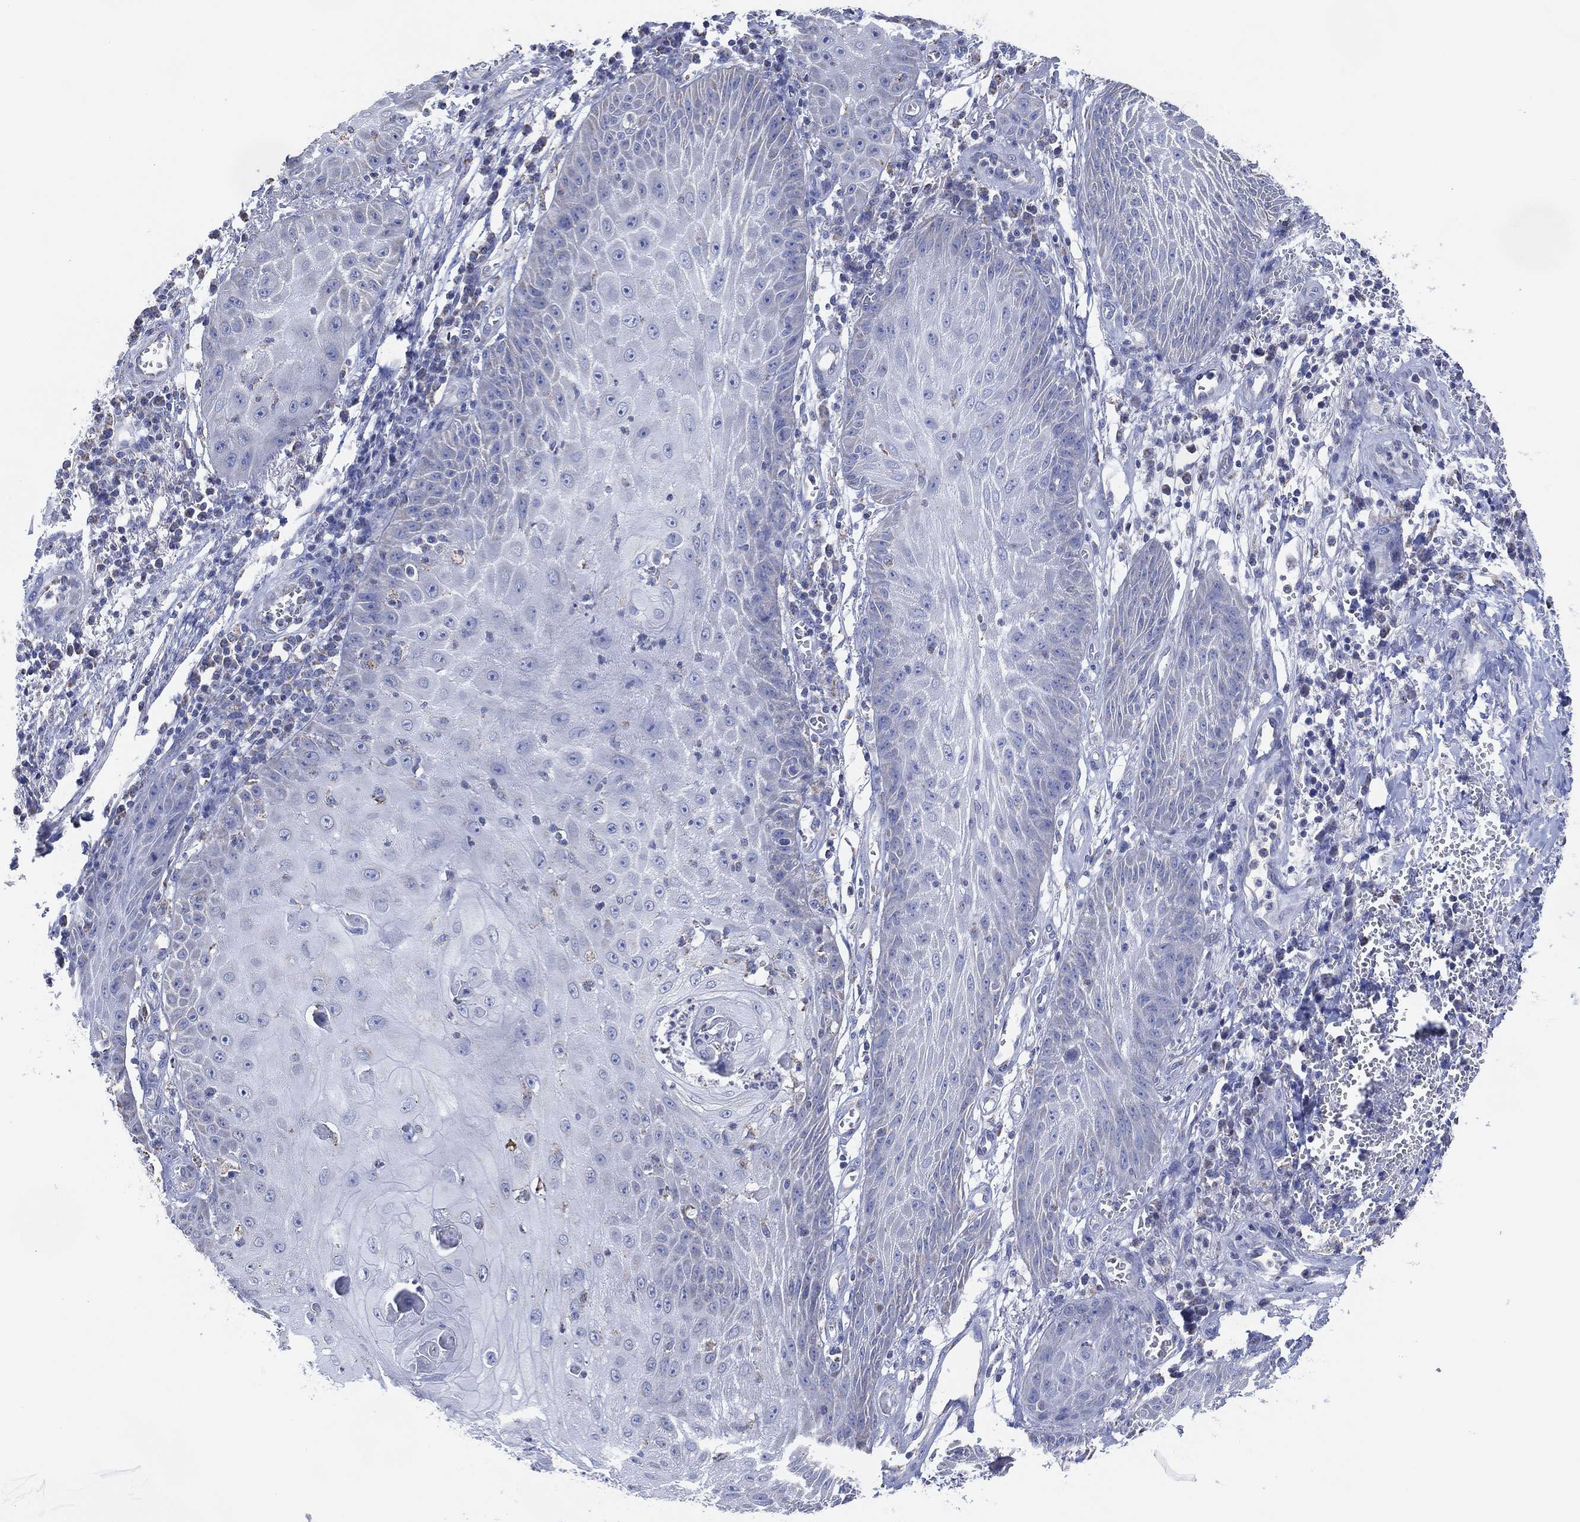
{"staining": {"intensity": "negative", "quantity": "none", "location": "none"}, "tissue": "skin cancer", "cell_type": "Tumor cells", "image_type": "cancer", "snomed": [{"axis": "morphology", "description": "Squamous cell carcinoma, NOS"}, {"axis": "topography", "description": "Skin"}], "caption": "Tumor cells are negative for brown protein staining in squamous cell carcinoma (skin).", "gene": "CFTR", "patient": {"sex": "male", "age": 70}}